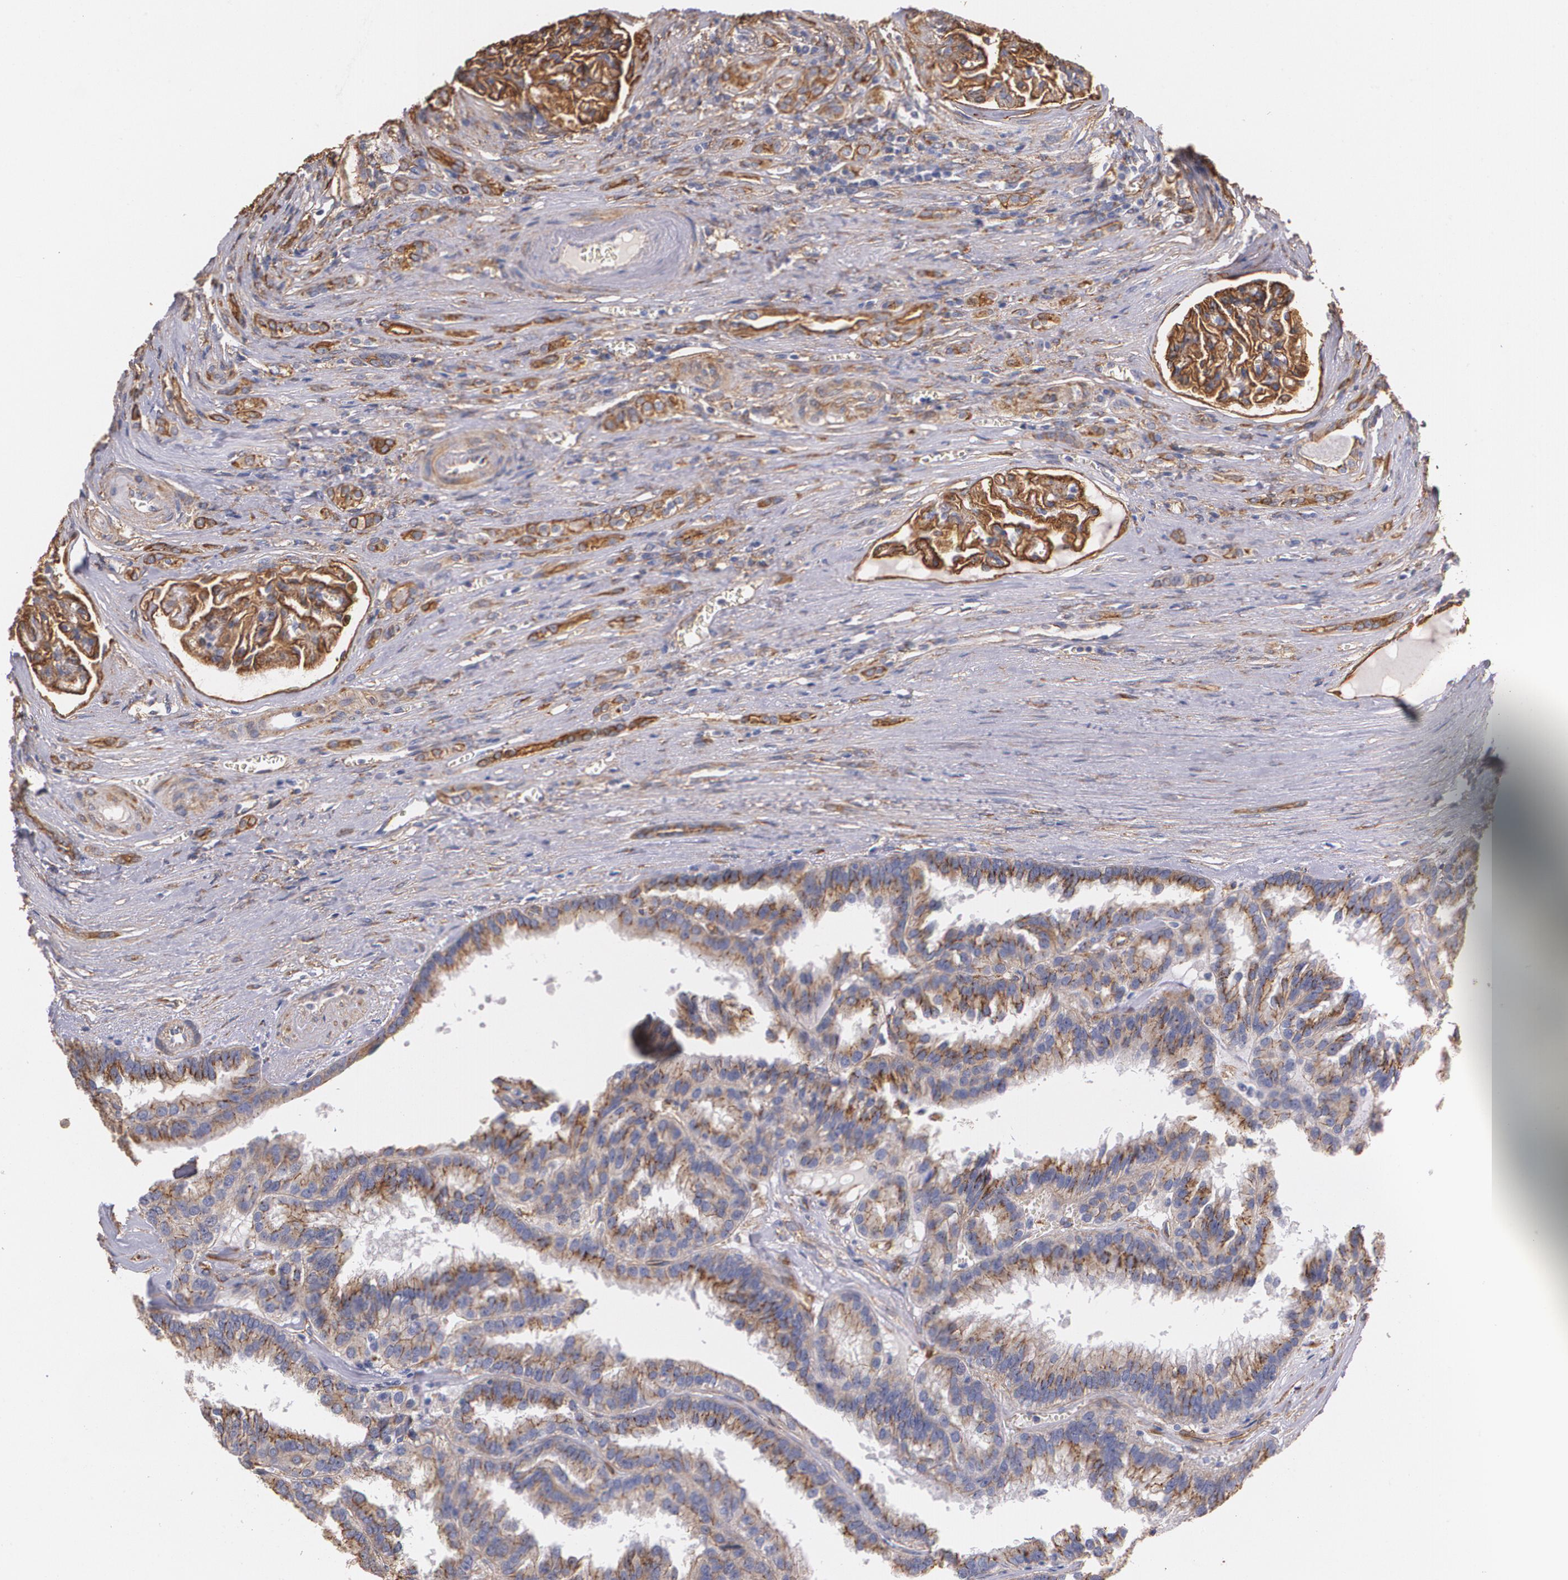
{"staining": {"intensity": "moderate", "quantity": ">75%", "location": "cytoplasmic/membranous"}, "tissue": "renal cancer", "cell_type": "Tumor cells", "image_type": "cancer", "snomed": [{"axis": "morphology", "description": "Adenocarcinoma, NOS"}, {"axis": "topography", "description": "Kidney"}], "caption": "Human renal cancer (adenocarcinoma) stained with a protein marker reveals moderate staining in tumor cells.", "gene": "TJP1", "patient": {"sex": "male", "age": 46}}